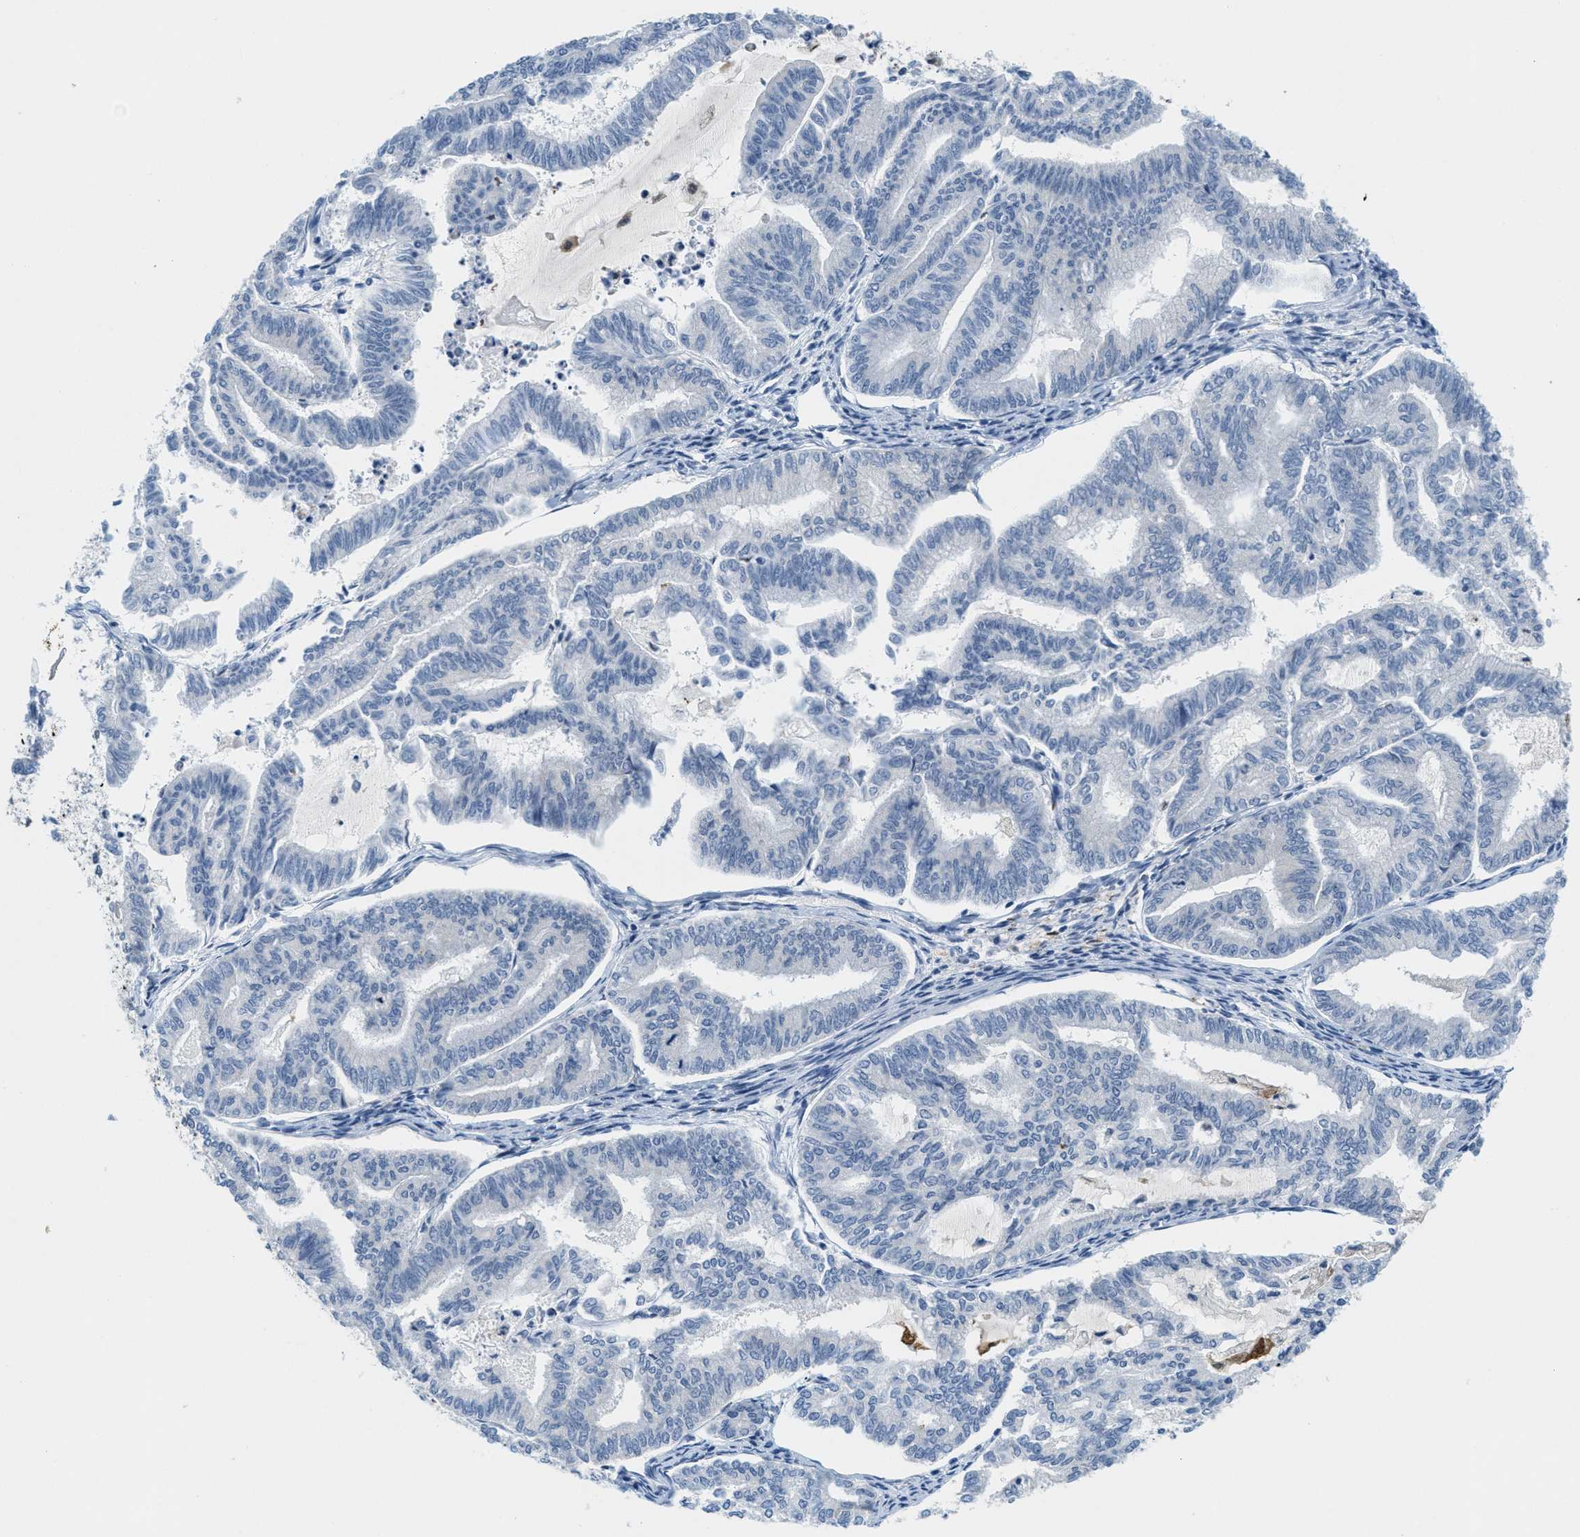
{"staining": {"intensity": "negative", "quantity": "none", "location": "none"}, "tissue": "endometrial cancer", "cell_type": "Tumor cells", "image_type": "cancer", "snomed": [{"axis": "morphology", "description": "Adenocarcinoma, NOS"}, {"axis": "topography", "description": "Endometrium"}], "caption": "Endometrial cancer (adenocarcinoma) stained for a protein using immunohistochemistry (IHC) displays no staining tumor cells.", "gene": "HS3ST2", "patient": {"sex": "female", "age": 79}}